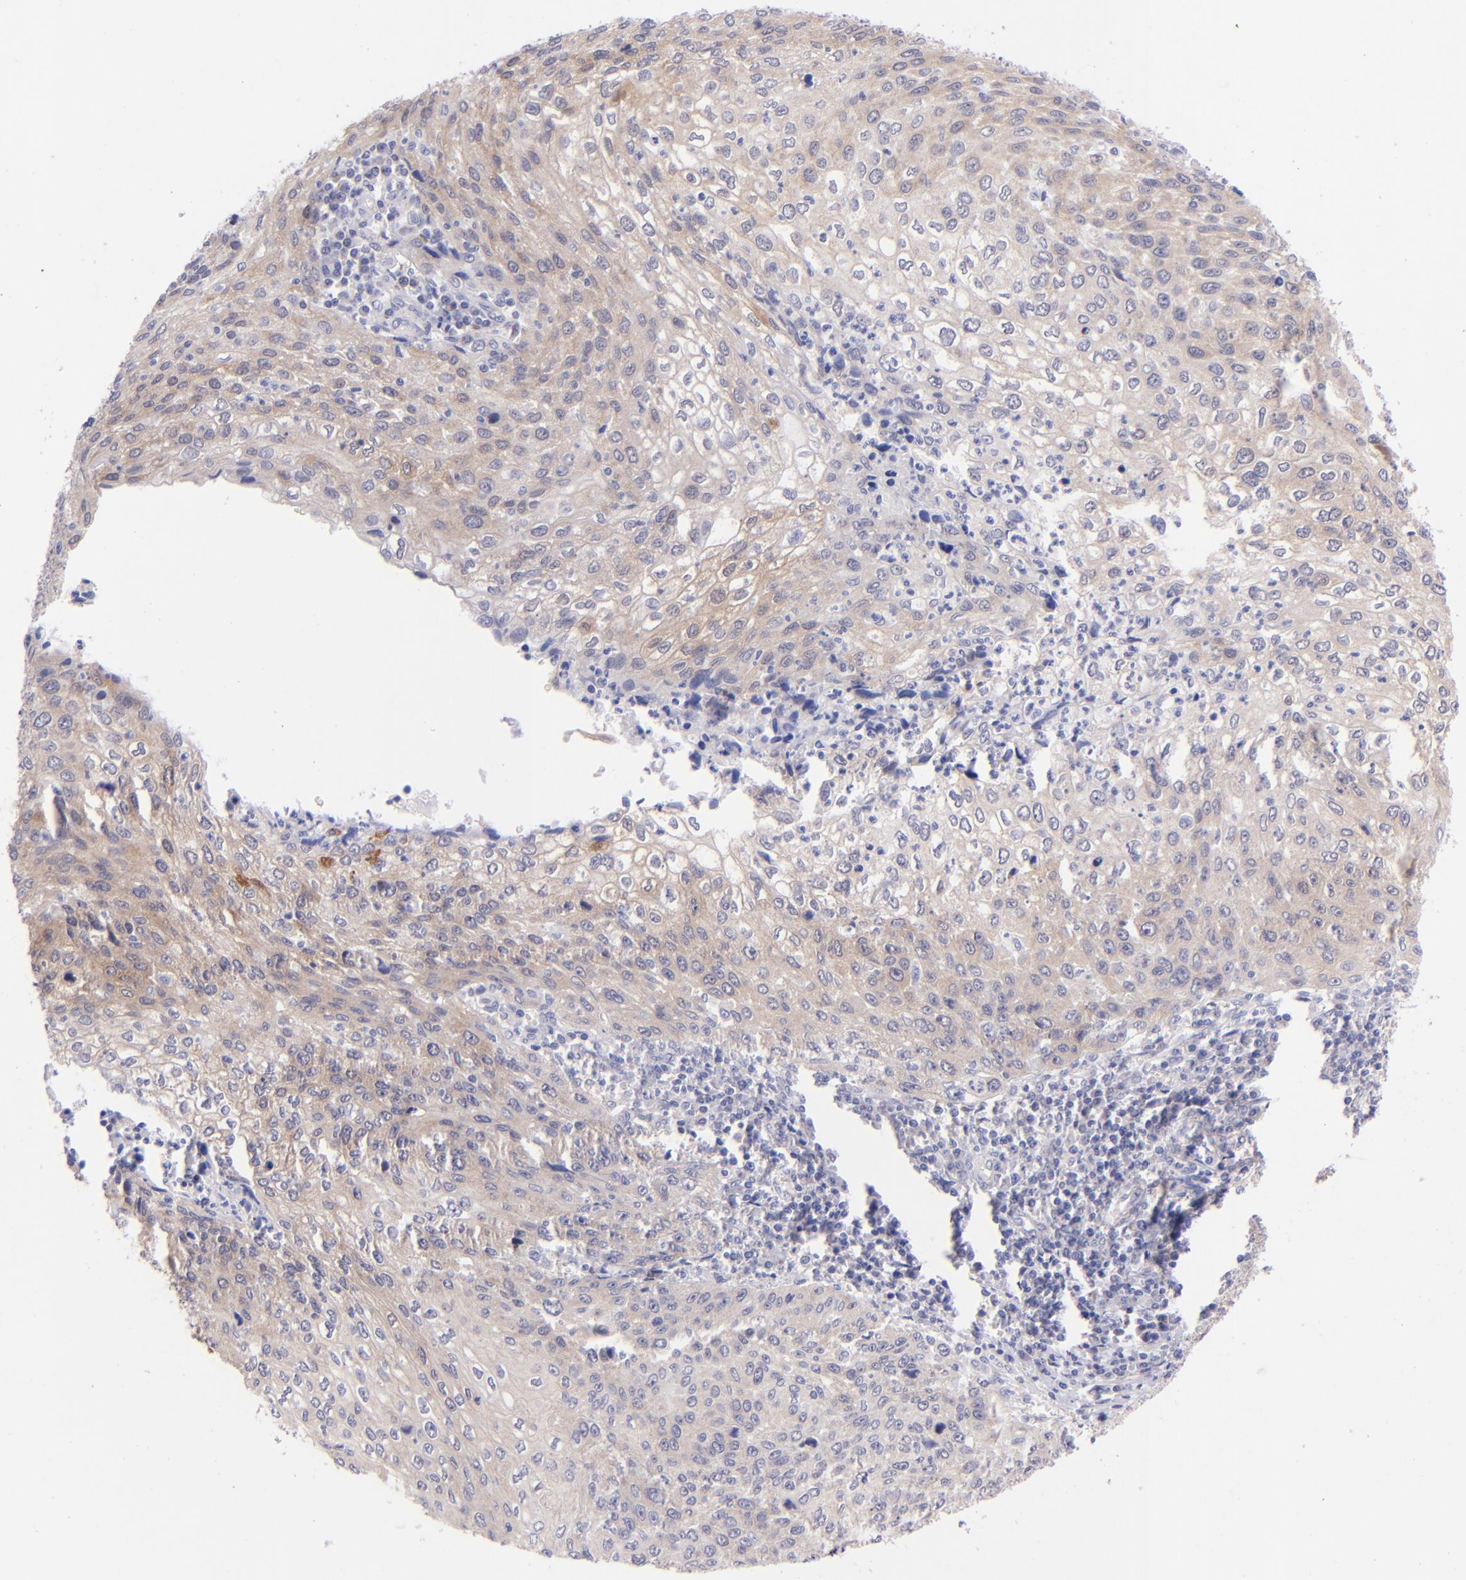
{"staining": {"intensity": "weak", "quantity": ">75%", "location": "cytoplasmic/membranous"}, "tissue": "cervical cancer", "cell_type": "Tumor cells", "image_type": "cancer", "snomed": [{"axis": "morphology", "description": "Squamous cell carcinoma, NOS"}, {"axis": "topography", "description": "Cervix"}], "caption": "DAB immunohistochemical staining of cervical cancer (squamous cell carcinoma) shows weak cytoplasmic/membranous protein expression in approximately >75% of tumor cells.", "gene": "SH2D4A", "patient": {"sex": "female", "age": 32}}